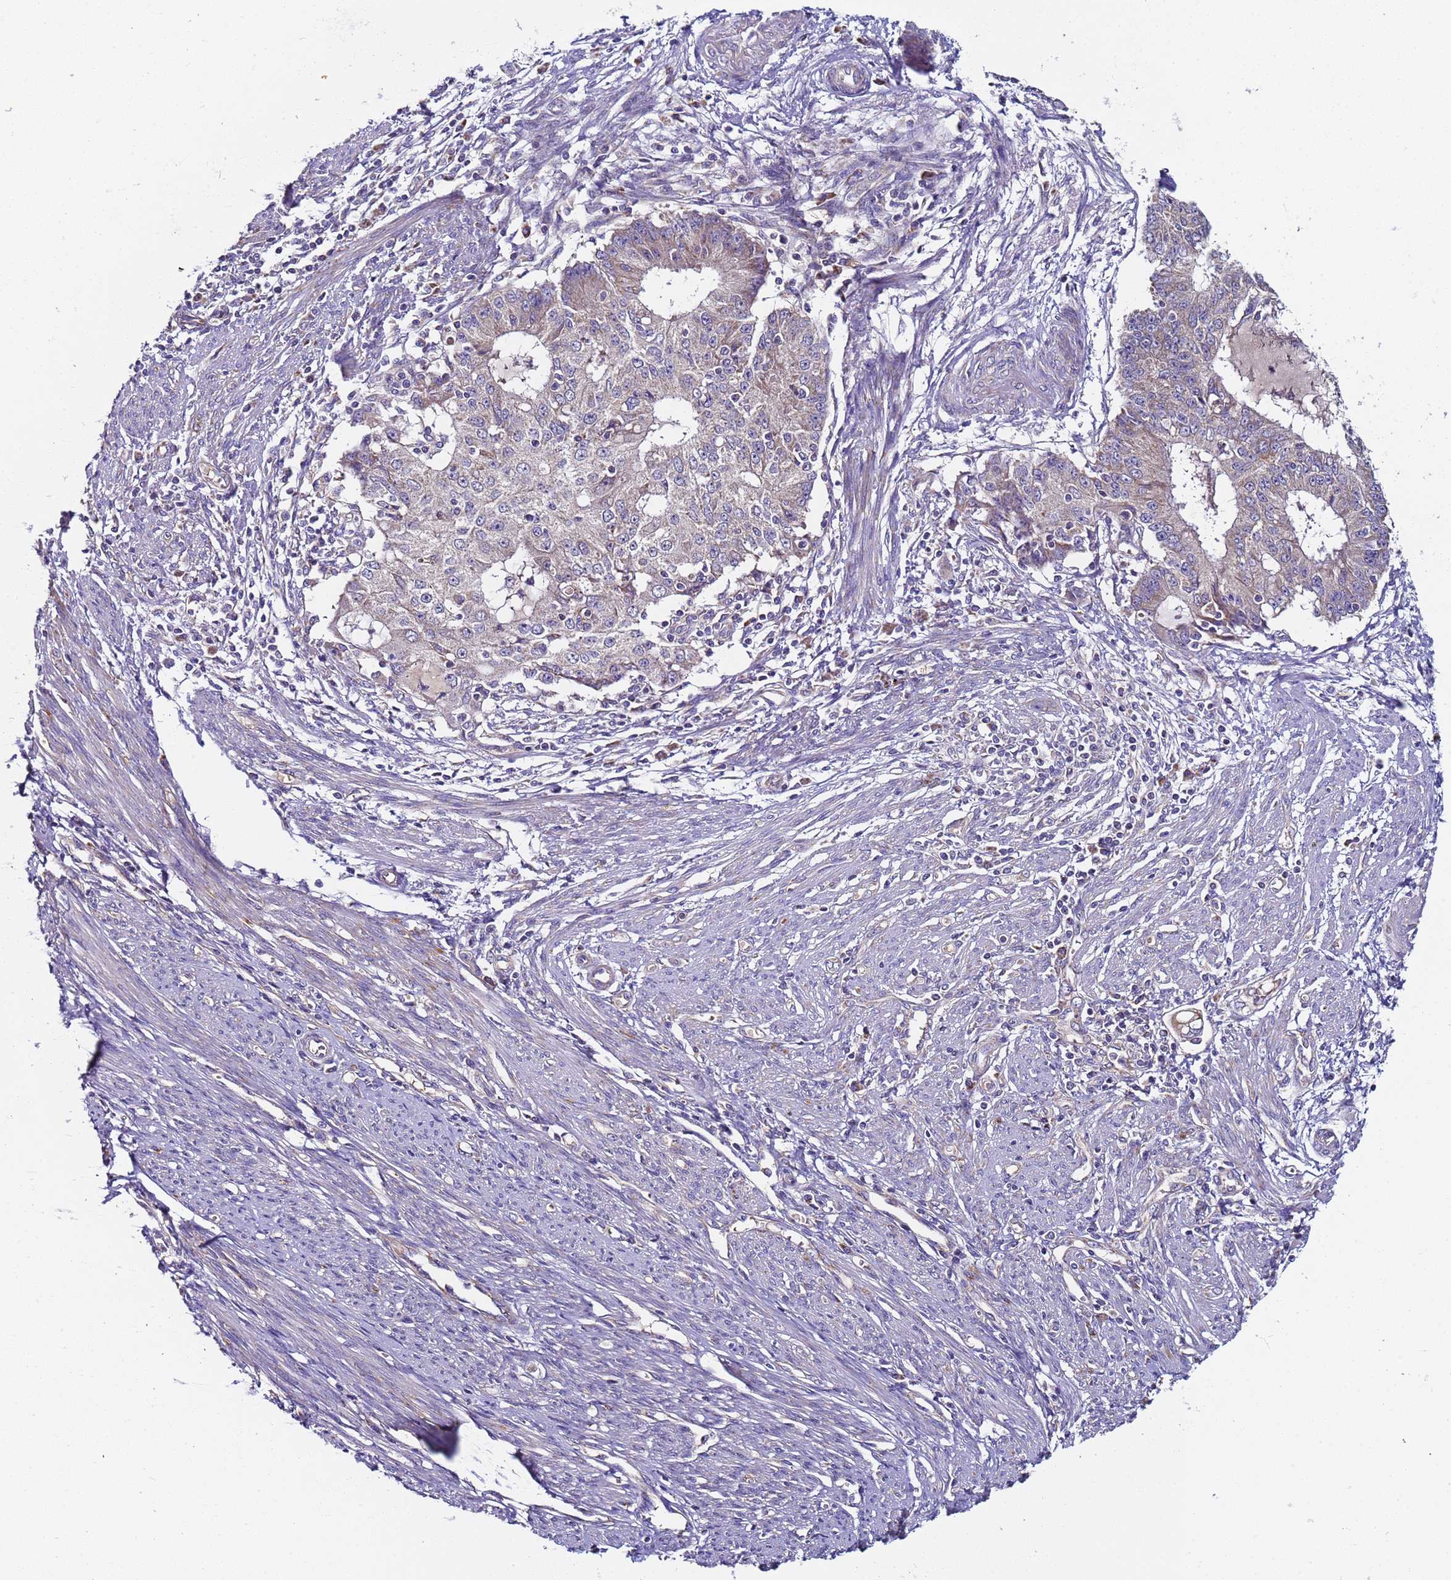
{"staining": {"intensity": "weak", "quantity": "<25%", "location": "cytoplasmic/membranous"}, "tissue": "endometrial cancer", "cell_type": "Tumor cells", "image_type": "cancer", "snomed": [{"axis": "morphology", "description": "Adenocarcinoma, NOS"}, {"axis": "topography", "description": "Endometrium"}], "caption": "An immunohistochemistry image of endometrial adenocarcinoma is shown. There is no staining in tumor cells of endometrial adenocarcinoma.", "gene": "TMEM126A", "patient": {"sex": "female", "age": 56}}